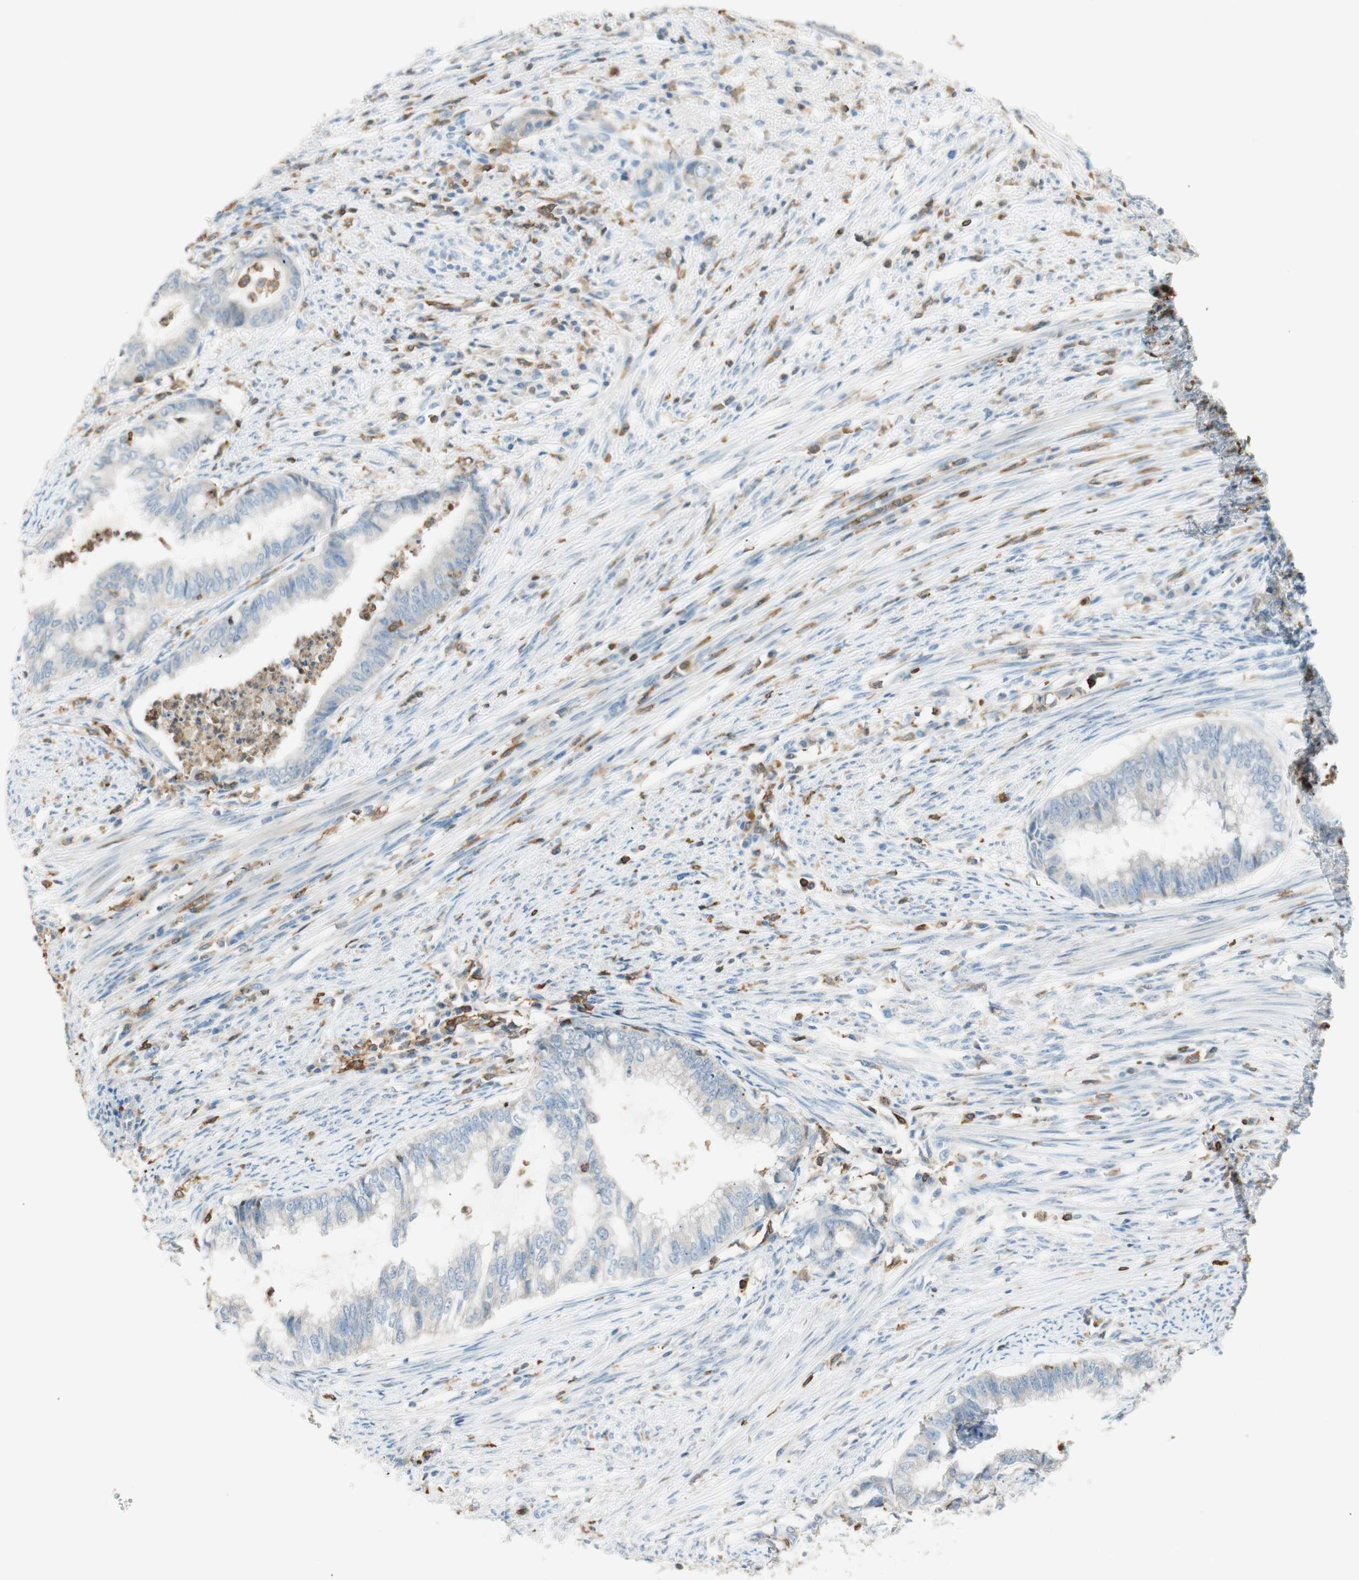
{"staining": {"intensity": "negative", "quantity": "none", "location": "none"}, "tissue": "endometrial cancer", "cell_type": "Tumor cells", "image_type": "cancer", "snomed": [{"axis": "morphology", "description": "Adenocarcinoma, NOS"}, {"axis": "topography", "description": "Endometrium"}], "caption": "Immunohistochemistry (IHC) histopathology image of endometrial cancer stained for a protein (brown), which exhibits no positivity in tumor cells.", "gene": "HPGD", "patient": {"sex": "female", "age": 79}}